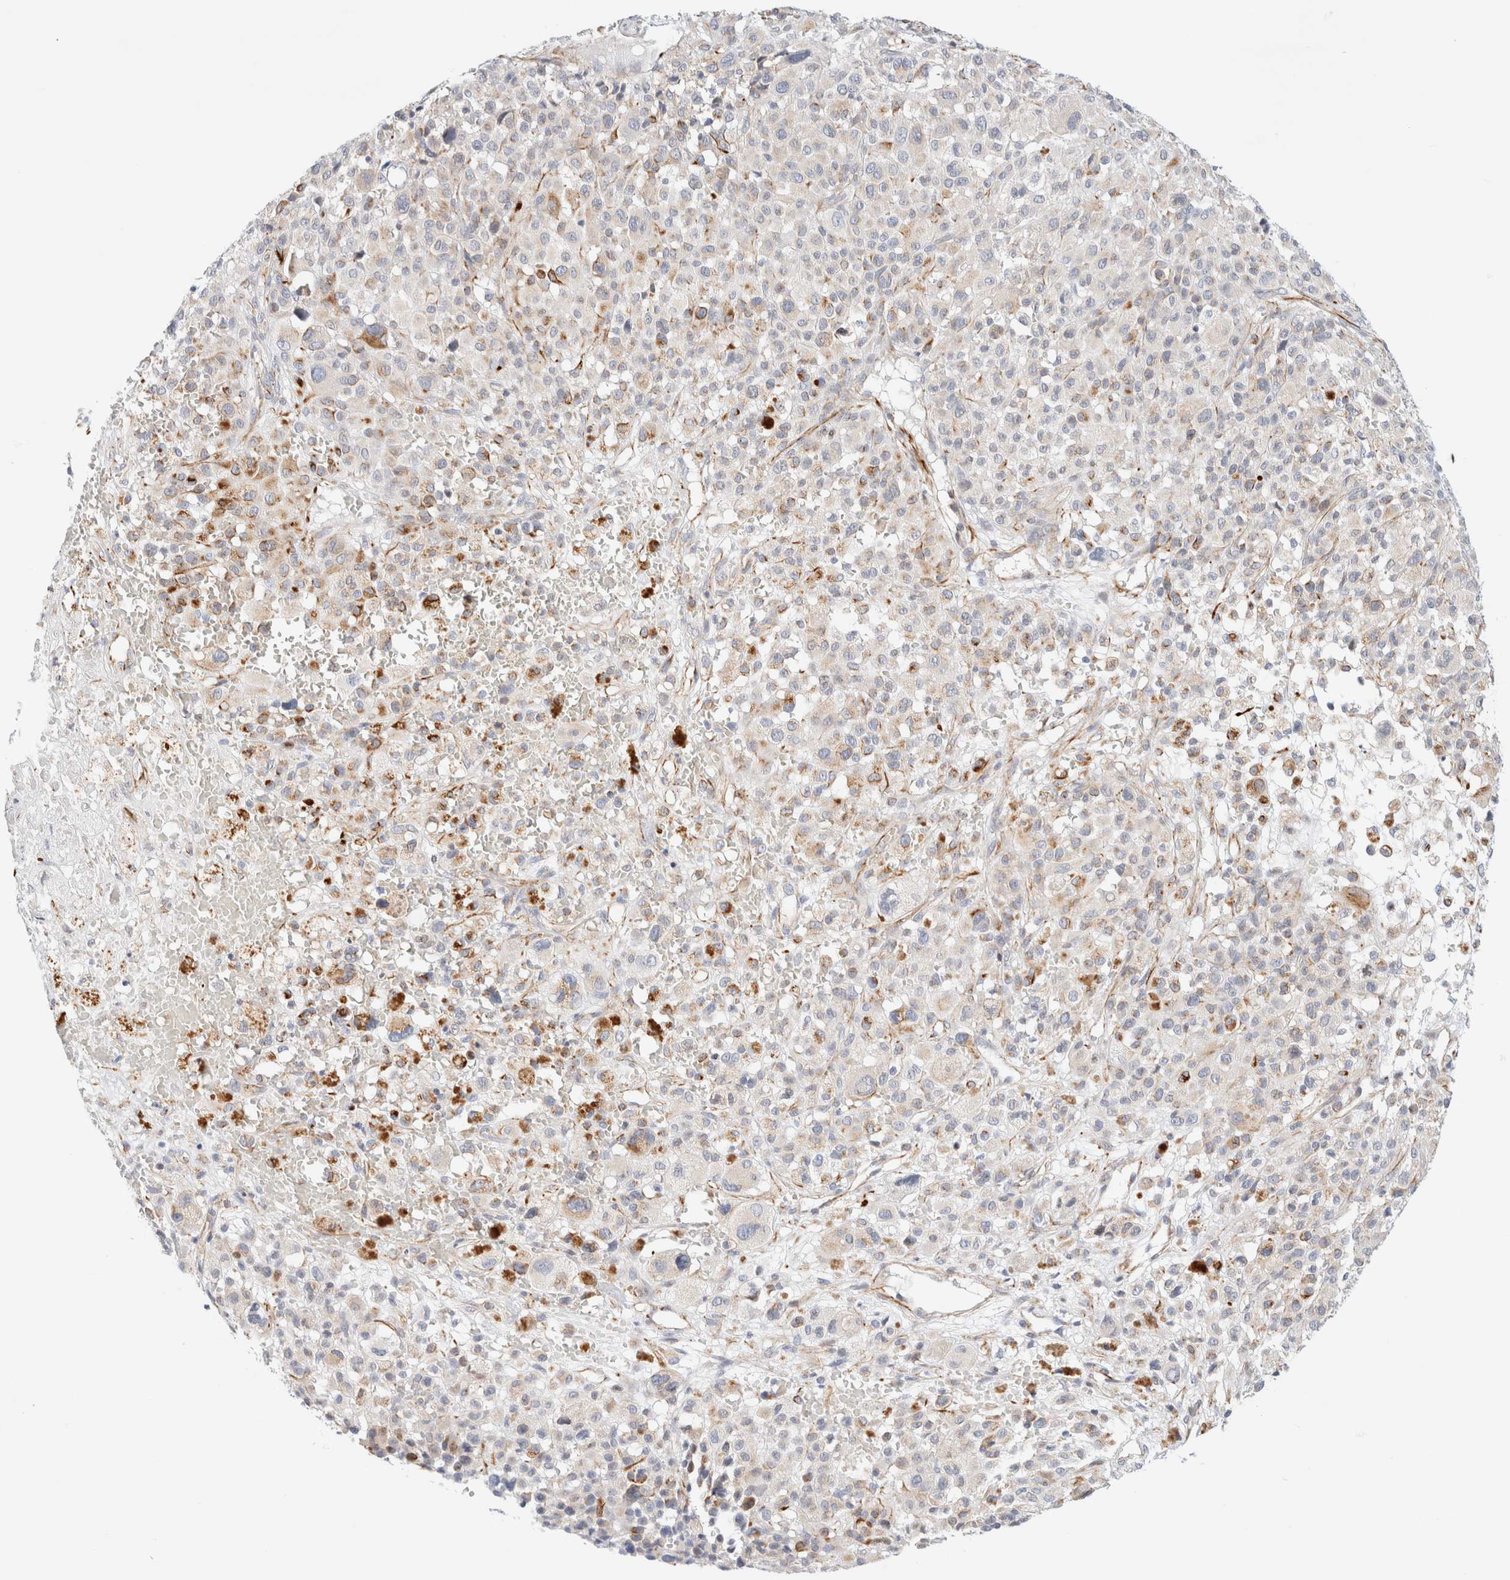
{"staining": {"intensity": "weak", "quantity": "25%-75%", "location": "cytoplasmic/membranous"}, "tissue": "melanoma", "cell_type": "Tumor cells", "image_type": "cancer", "snomed": [{"axis": "morphology", "description": "Malignant melanoma, Metastatic site"}, {"axis": "topography", "description": "Skin"}], "caption": "Immunohistochemistry (DAB) staining of melanoma exhibits weak cytoplasmic/membranous protein positivity in approximately 25%-75% of tumor cells.", "gene": "SLC25A48", "patient": {"sex": "female", "age": 74}}